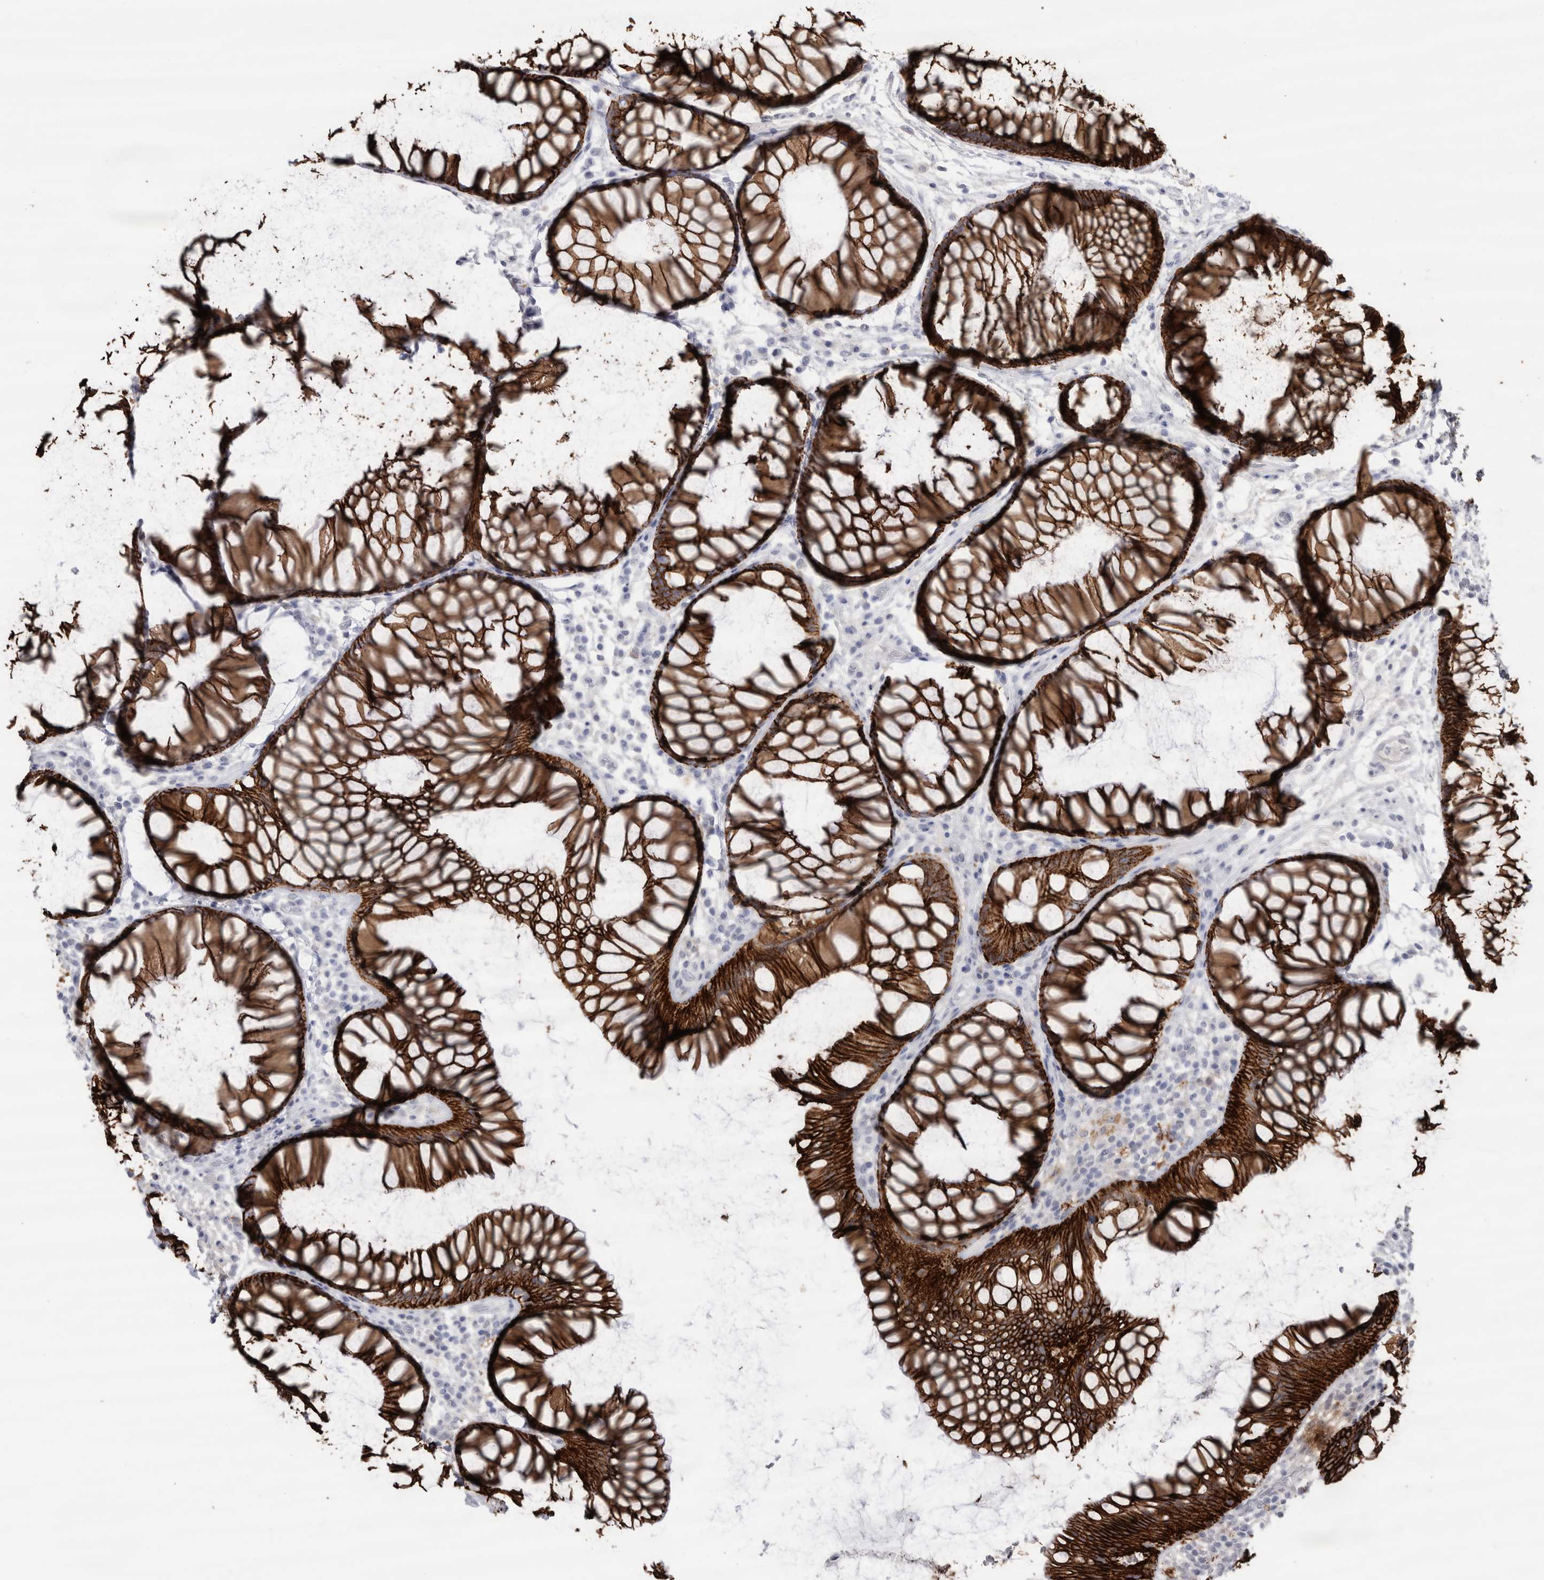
{"staining": {"intensity": "strong", "quantity": ">75%", "location": "cytoplasmic/membranous"}, "tissue": "rectum", "cell_type": "Glandular cells", "image_type": "normal", "snomed": [{"axis": "morphology", "description": "Normal tissue, NOS"}, {"axis": "topography", "description": "Rectum"}], "caption": "This photomicrograph reveals IHC staining of benign human rectum, with high strong cytoplasmic/membranous expression in approximately >75% of glandular cells.", "gene": "CDH17", "patient": {"sex": "male", "age": 51}}